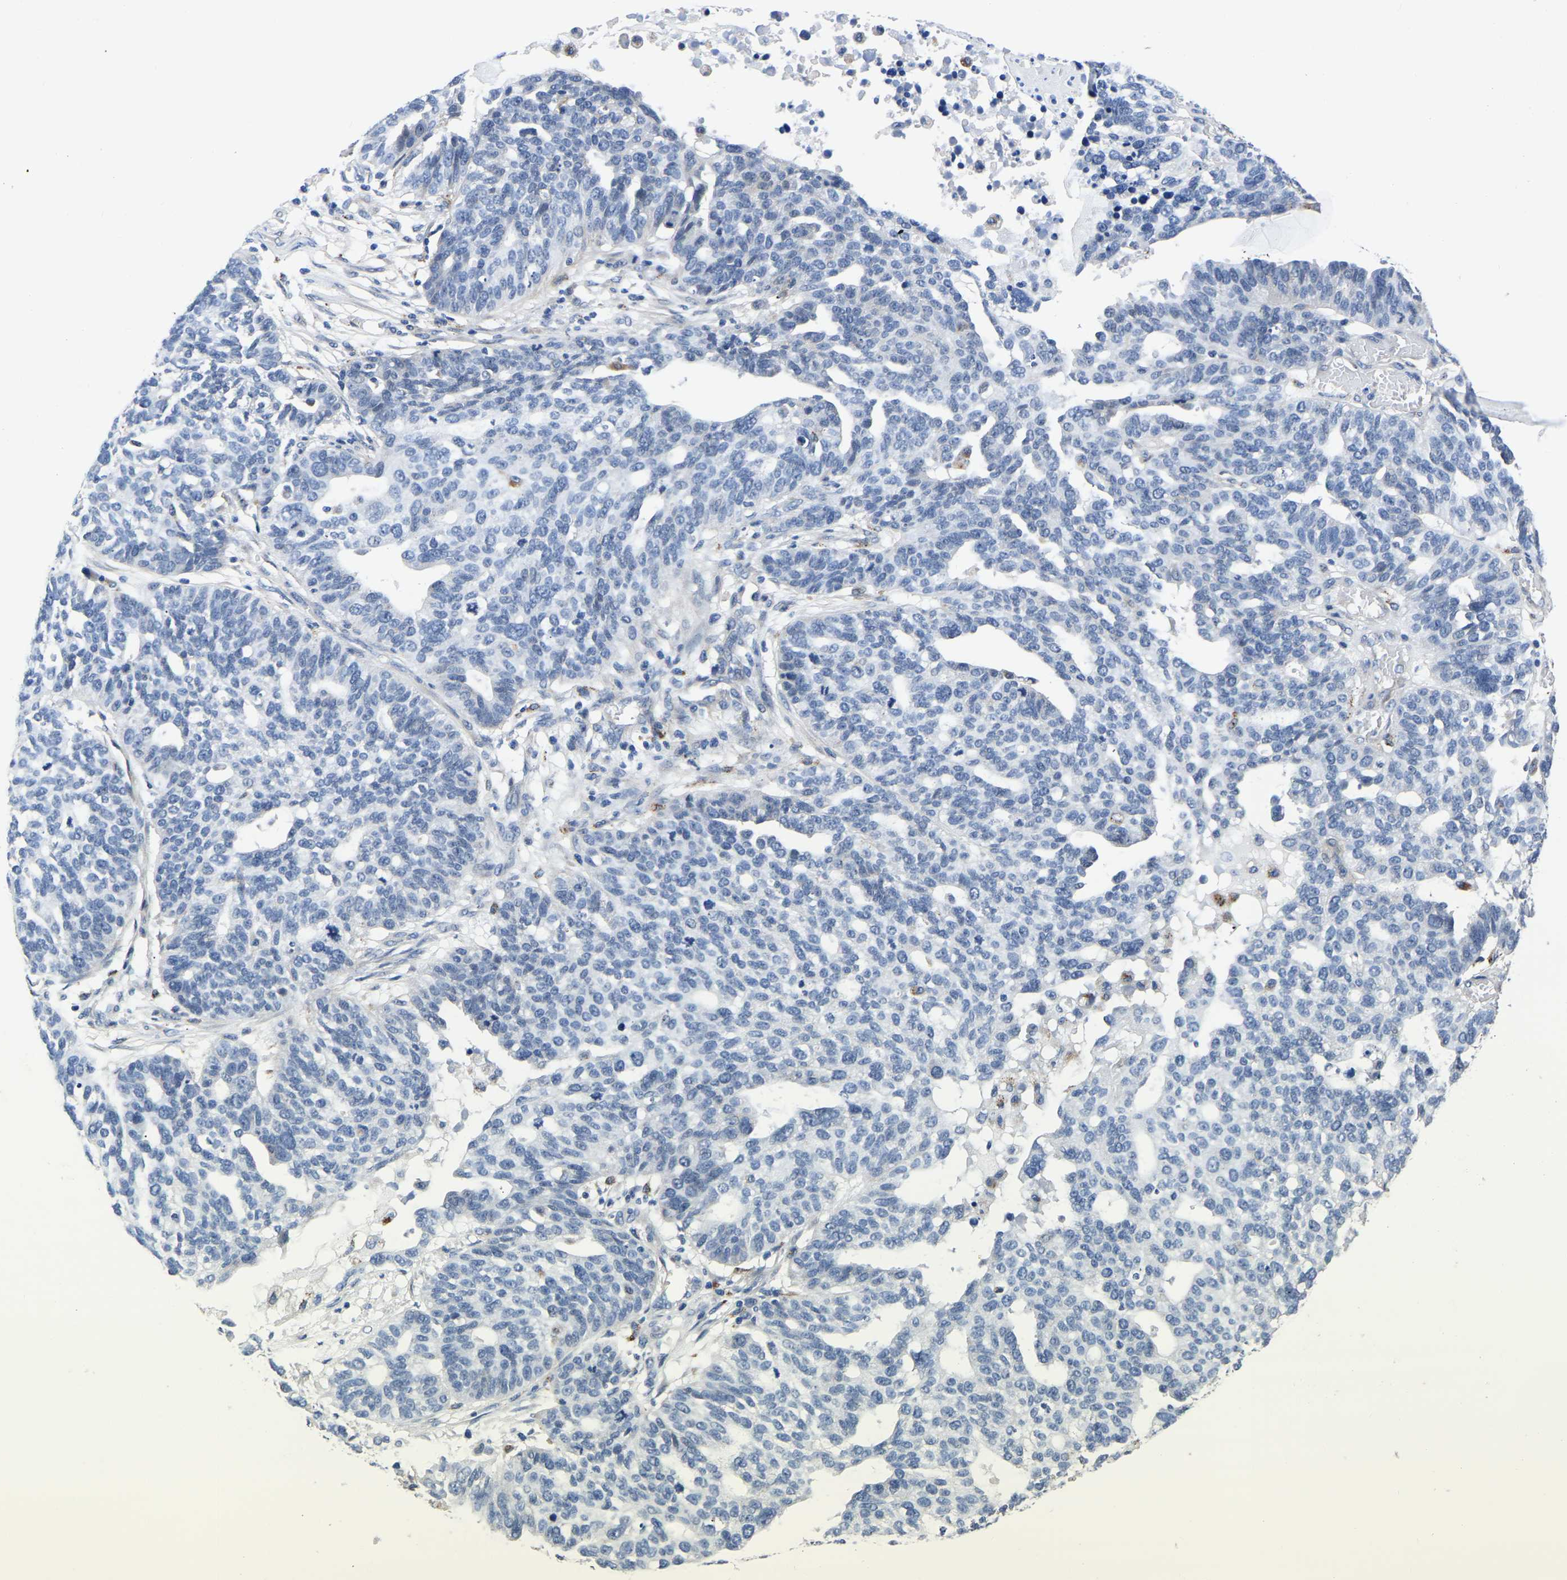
{"staining": {"intensity": "negative", "quantity": "none", "location": "none"}, "tissue": "ovarian cancer", "cell_type": "Tumor cells", "image_type": "cancer", "snomed": [{"axis": "morphology", "description": "Cystadenocarcinoma, serous, NOS"}, {"axis": "topography", "description": "Ovary"}], "caption": "Ovarian cancer (serous cystadenocarcinoma) was stained to show a protein in brown. There is no significant expression in tumor cells. Nuclei are stained in blue.", "gene": "PDLIM7", "patient": {"sex": "female", "age": 59}}